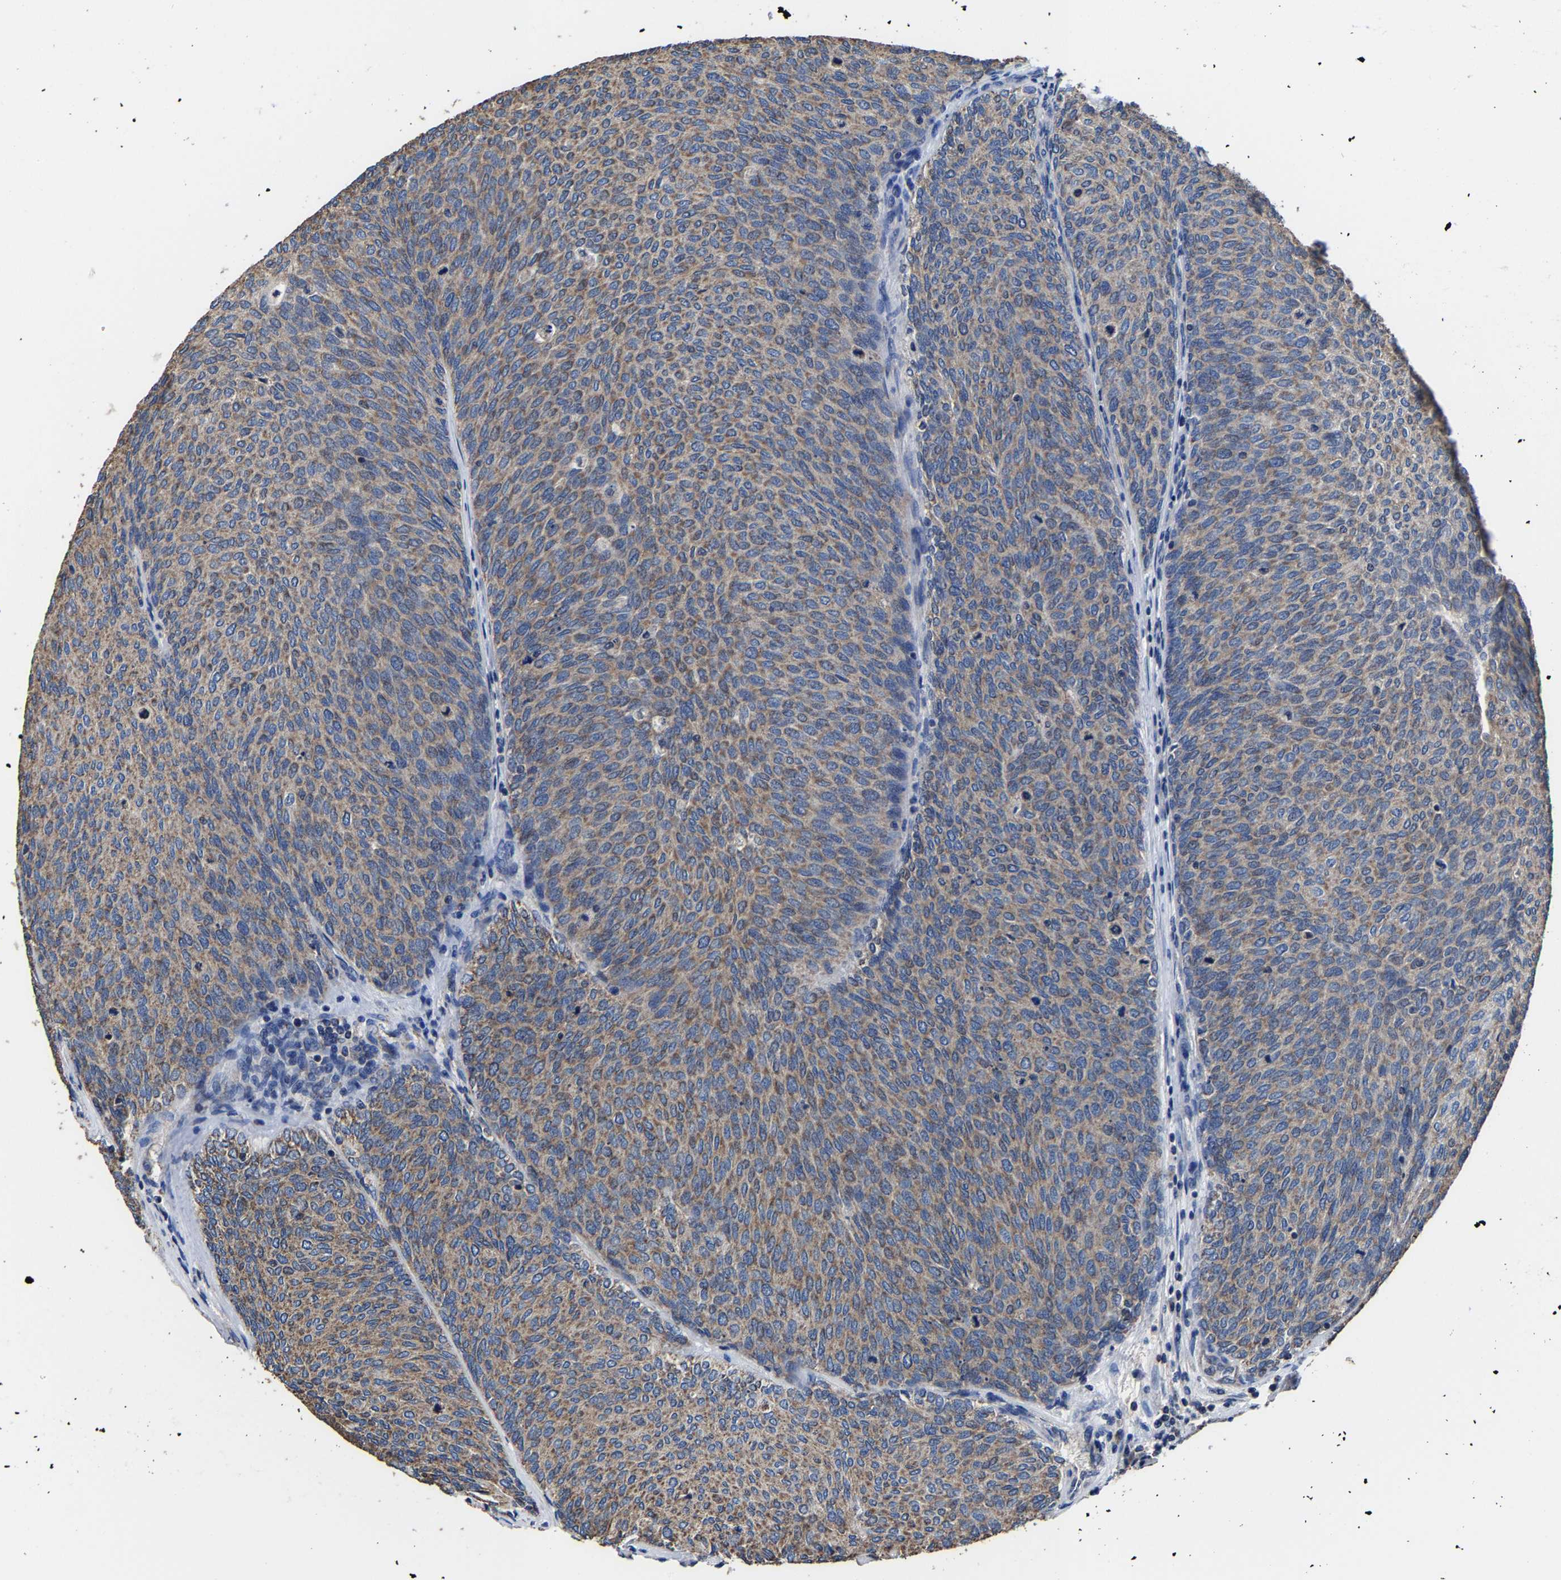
{"staining": {"intensity": "moderate", "quantity": ">75%", "location": "cytoplasmic/membranous"}, "tissue": "urothelial cancer", "cell_type": "Tumor cells", "image_type": "cancer", "snomed": [{"axis": "morphology", "description": "Urothelial carcinoma, Low grade"}, {"axis": "topography", "description": "Urinary bladder"}], "caption": "Immunohistochemistry staining of urothelial carcinoma (low-grade), which demonstrates medium levels of moderate cytoplasmic/membranous positivity in about >75% of tumor cells indicating moderate cytoplasmic/membranous protein positivity. The staining was performed using DAB (brown) for protein detection and nuclei were counterstained in hematoxylin (blue).", "gene": "ZCCHC7", "patient": {"sex": "female", "age": 79}}